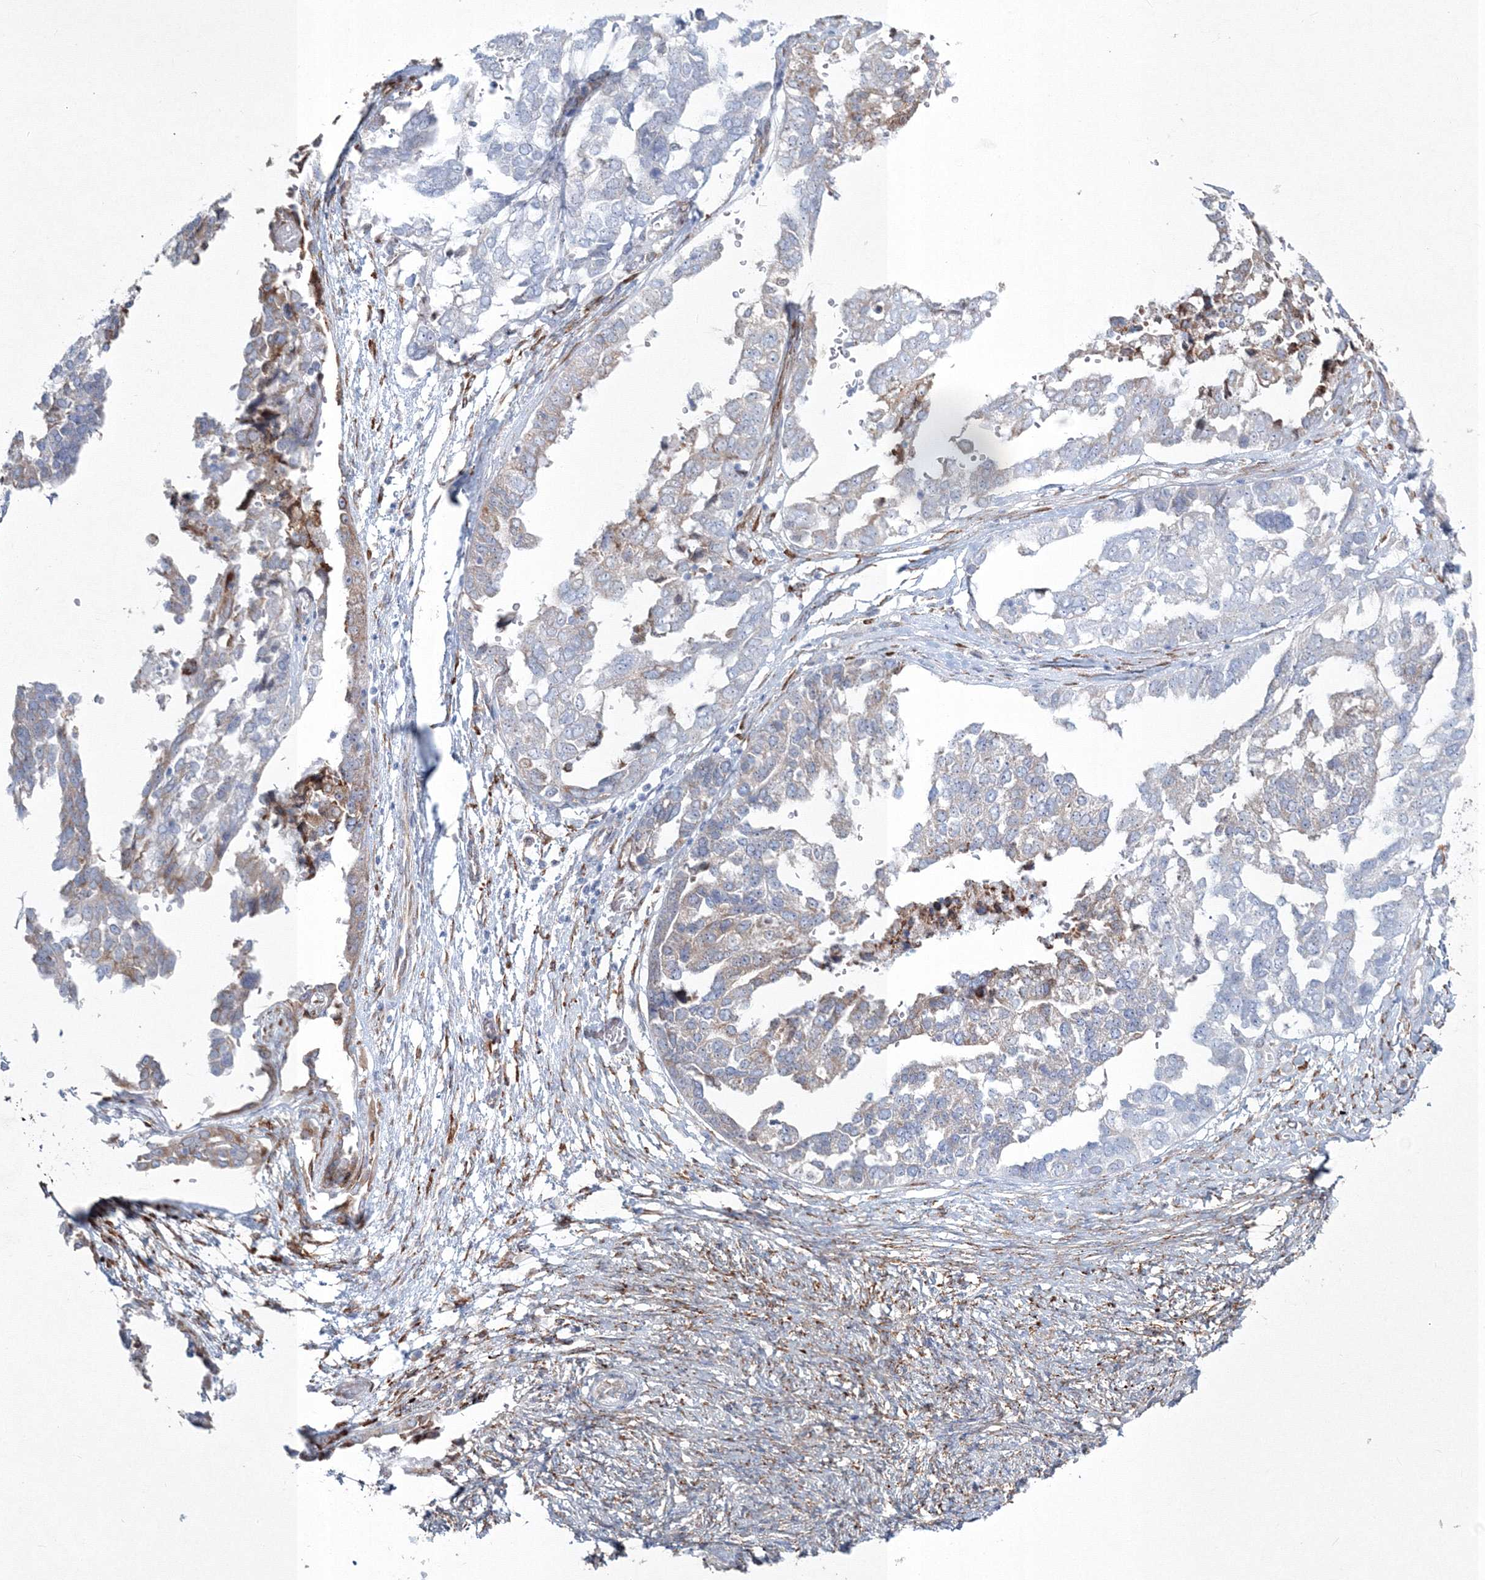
{"staining": {"intensity": "weak", "quantity": "<25%", "location": "cytoplasmic/membranous"}, "tissue": "ovarian cancer", "cell_type": "Tumor cells", "image_type": "cancer", "snomed": [{"axis": "morphology", "description": "Cystadenocarcinoma, serous, NOS"}, {"axis": "topography", "description": "Ovary"}], "caption": "Immunohistochemical staining of ovarian serous cystadenocarcinoma shows no significant staining in tumor cells.", "gene": "RCN1", "patient": {"sex": "female", "age": 44}}